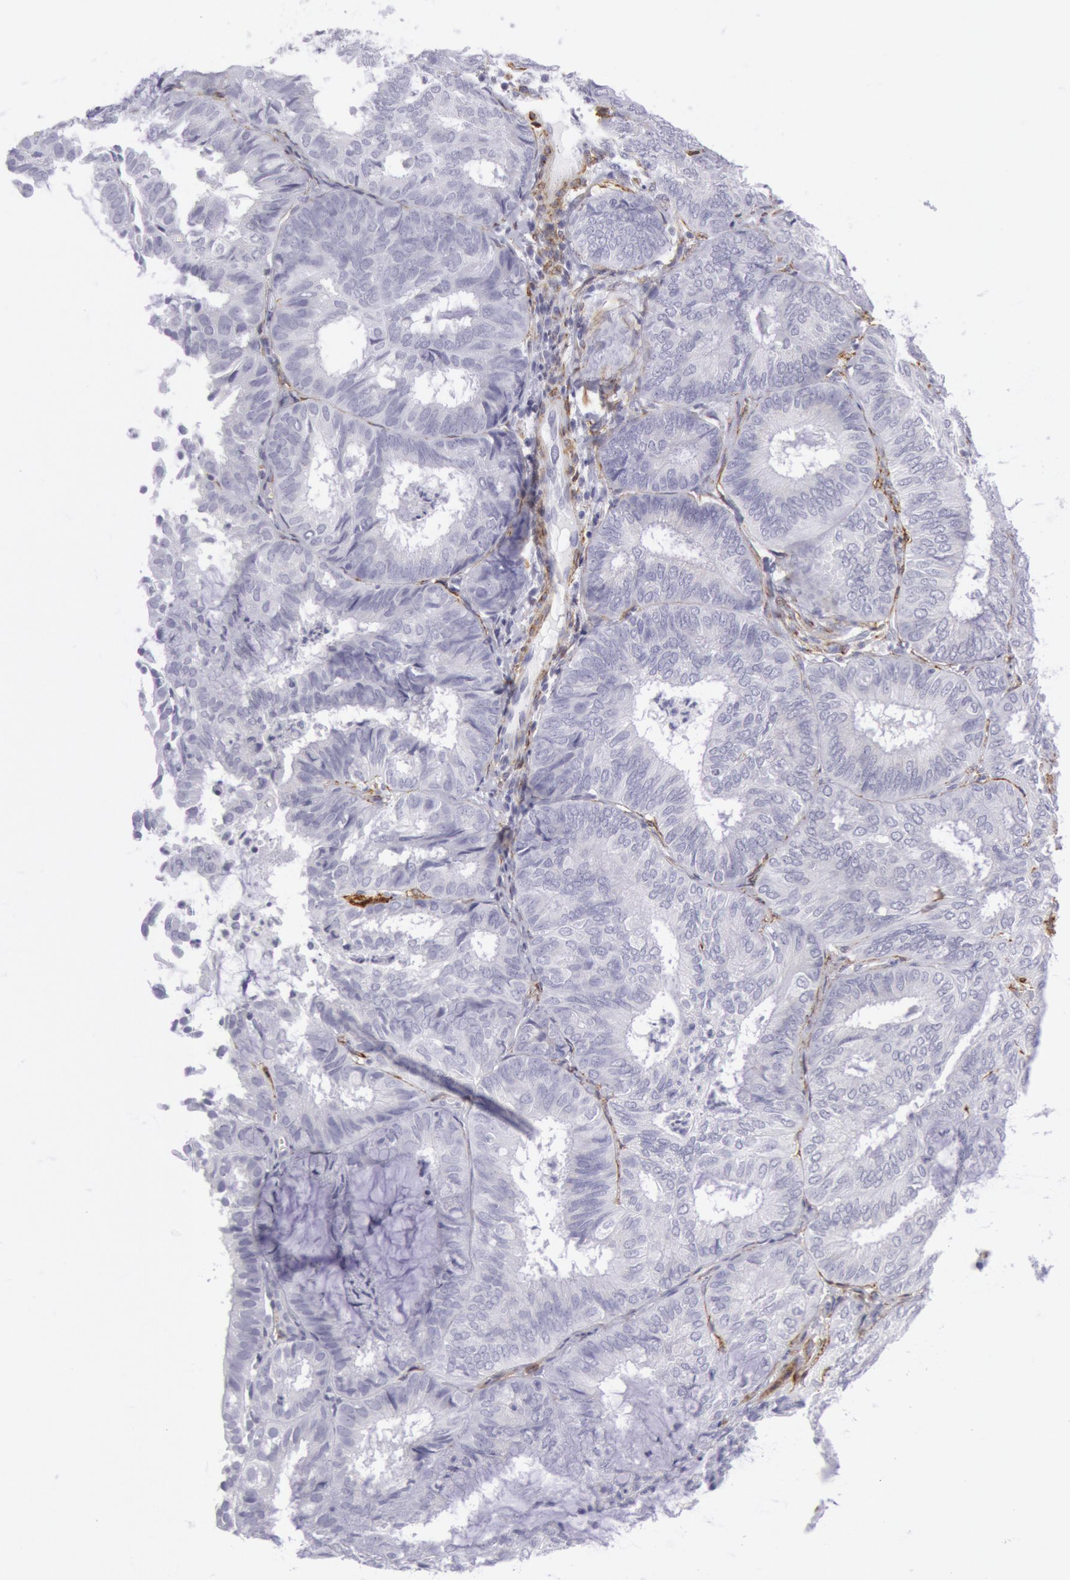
{"staining": {"intensity": "negative", "quantity": "none", "location": "none"}, "tissue": "endometrial cancer", "cell_type": "Tumor cells", "image_type": "cancer", "snomed": [{"axis": "morphology", "description": "Adenocarcinoma, NOS"}, {"axis": "topography", "description": "Endometrium"}], "caption": "An IHC image of endometrial cancer (adenocarcinoma) is shown. There is no staining in tumor cells of endometrial cancer (adenocarcinoma).", "gene": "CDH13", "patient": {"sex": "female", "age": 59}}